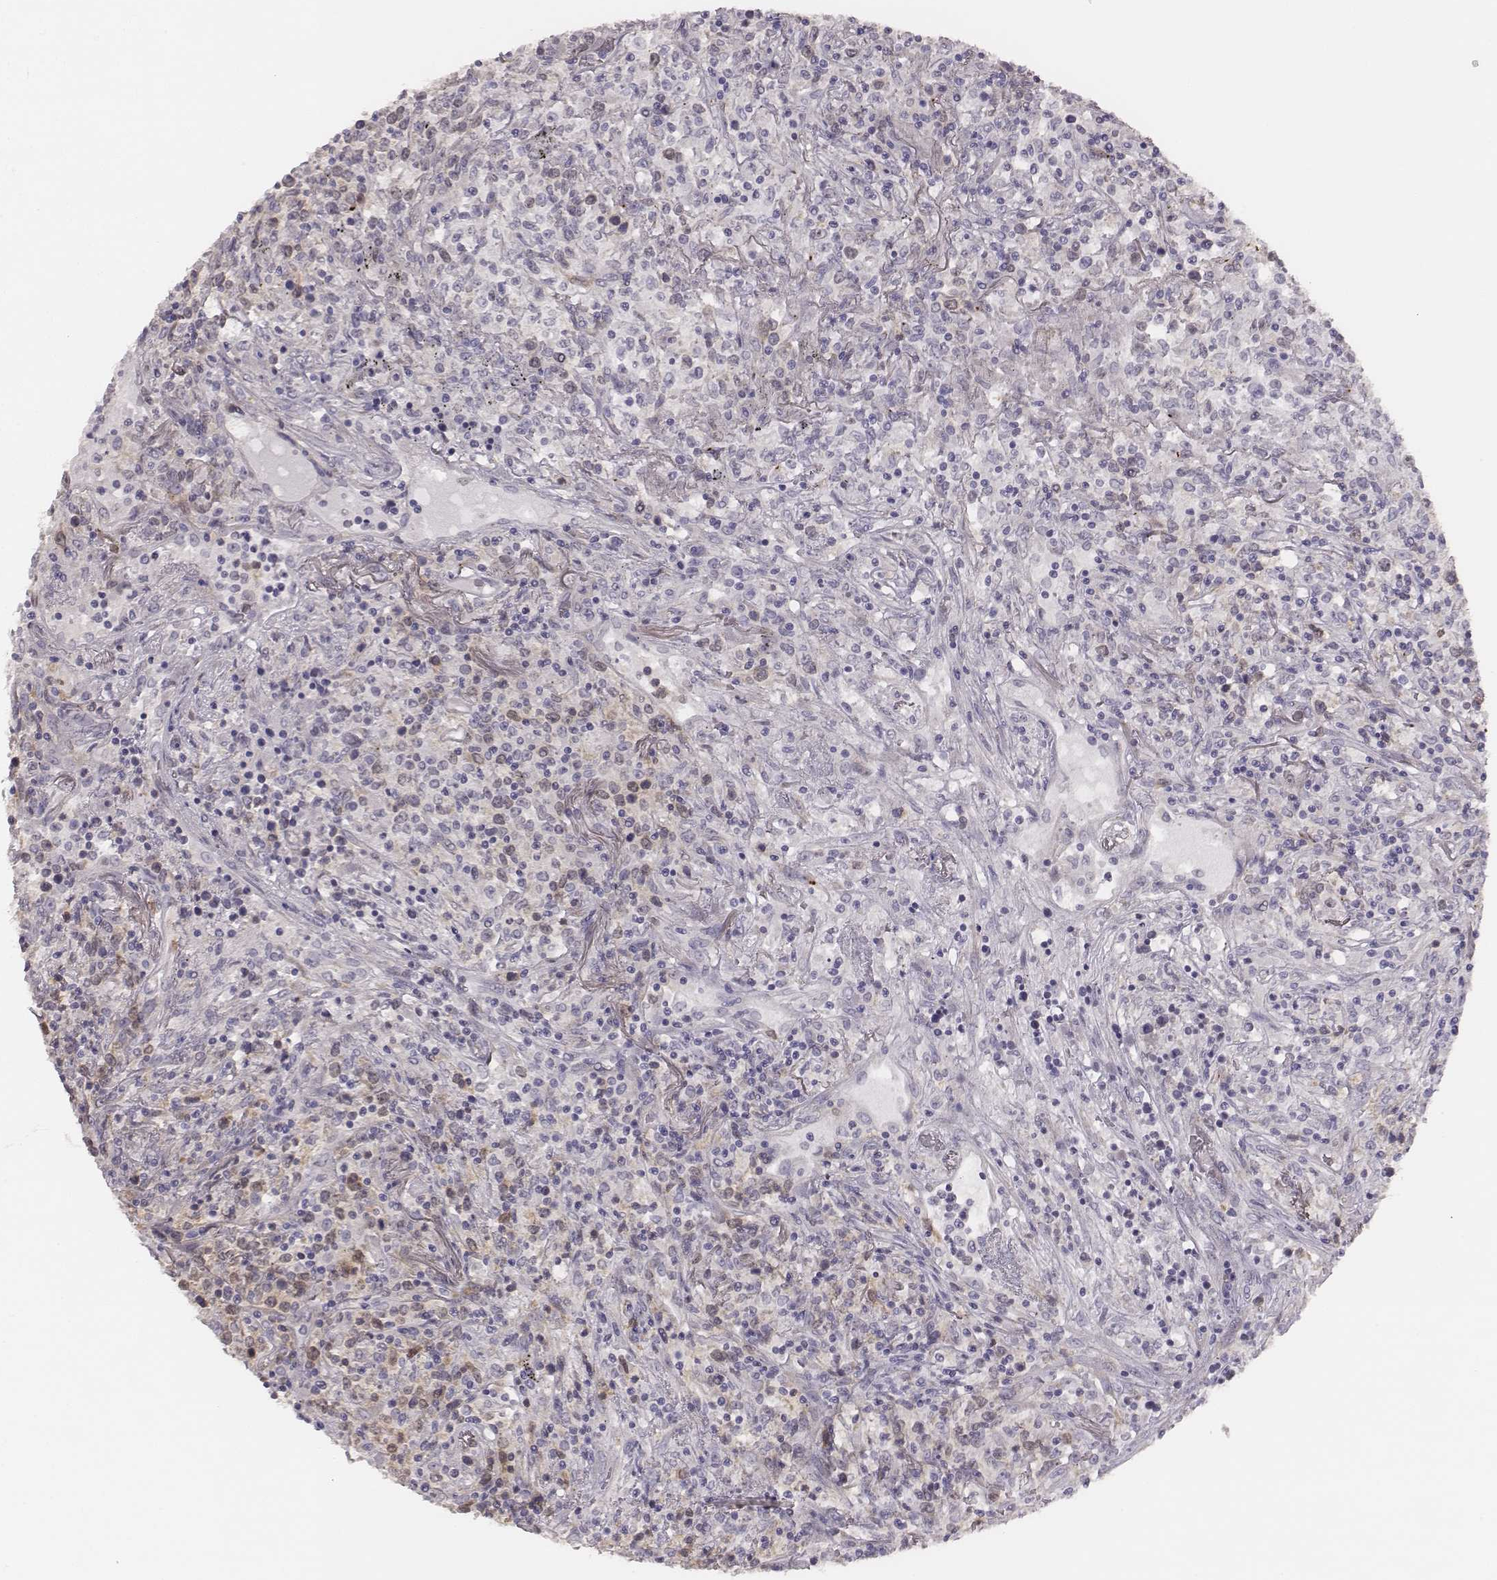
{"staining": {"intensity": "negative", "quantity": "none", "location": "none"}, "tissue": "lymphoma", "cell_type": "Tumor cells", "image_type": "cancer", "snomed": [{"axis": "morphology", "description": "Malignant lymphoma, non-Hodgkin's type, High grade"}, {"axis": "topography", "description": "Lung"}], "caption": "The photomicrograph exhibits no staining of tumor cells in malignant lymphoma, non-Hodgkin's type (high-grade). (Brightfield microscopy of DAB (3,3'-diaminobenzidine) IHC at high magnification).", "gene": "PBK", "patient": {"sex": "male", "age": 79}}